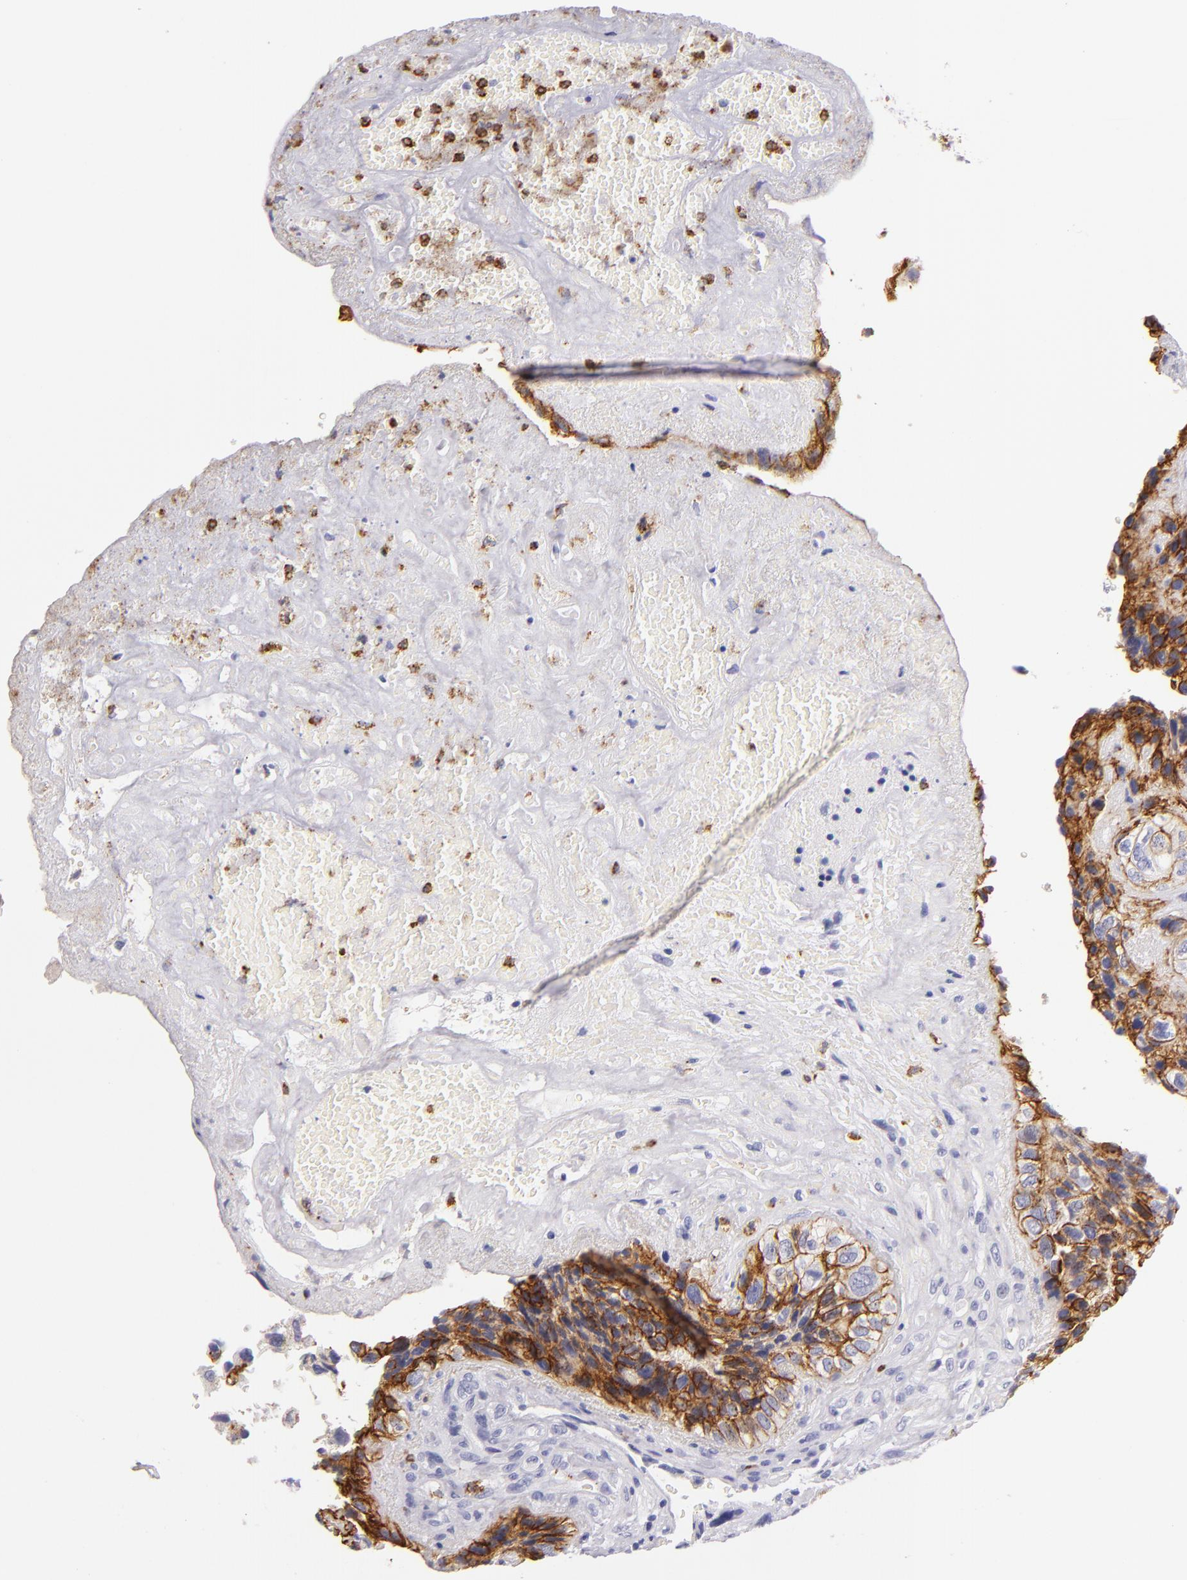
{"staining": {"intensity": "strong", "quantity": "25%-75%", "location": "cytoplasmic/membranous"}, "tissue": "breast cancer", "cell_type": "Tumor cells", "image_type": "cancer", "snomed": [{"axis": "morphology", "description": "Neoplasm, malignant, NOS"}, {"axis": "topography", "description": "Breast"}], "caption": "The histopathology image demonstrates a brown stain indicating the presence of a protein in the cytoplasmic/membranous of tumor cells in breast neoplasm (malignant). (DAB (3,3'-diaminobenzidine) = brown stain, brightfield microscopy at high magnification).", "gene": "CDH3", "patient": {"sex": "female", "age": 50}}